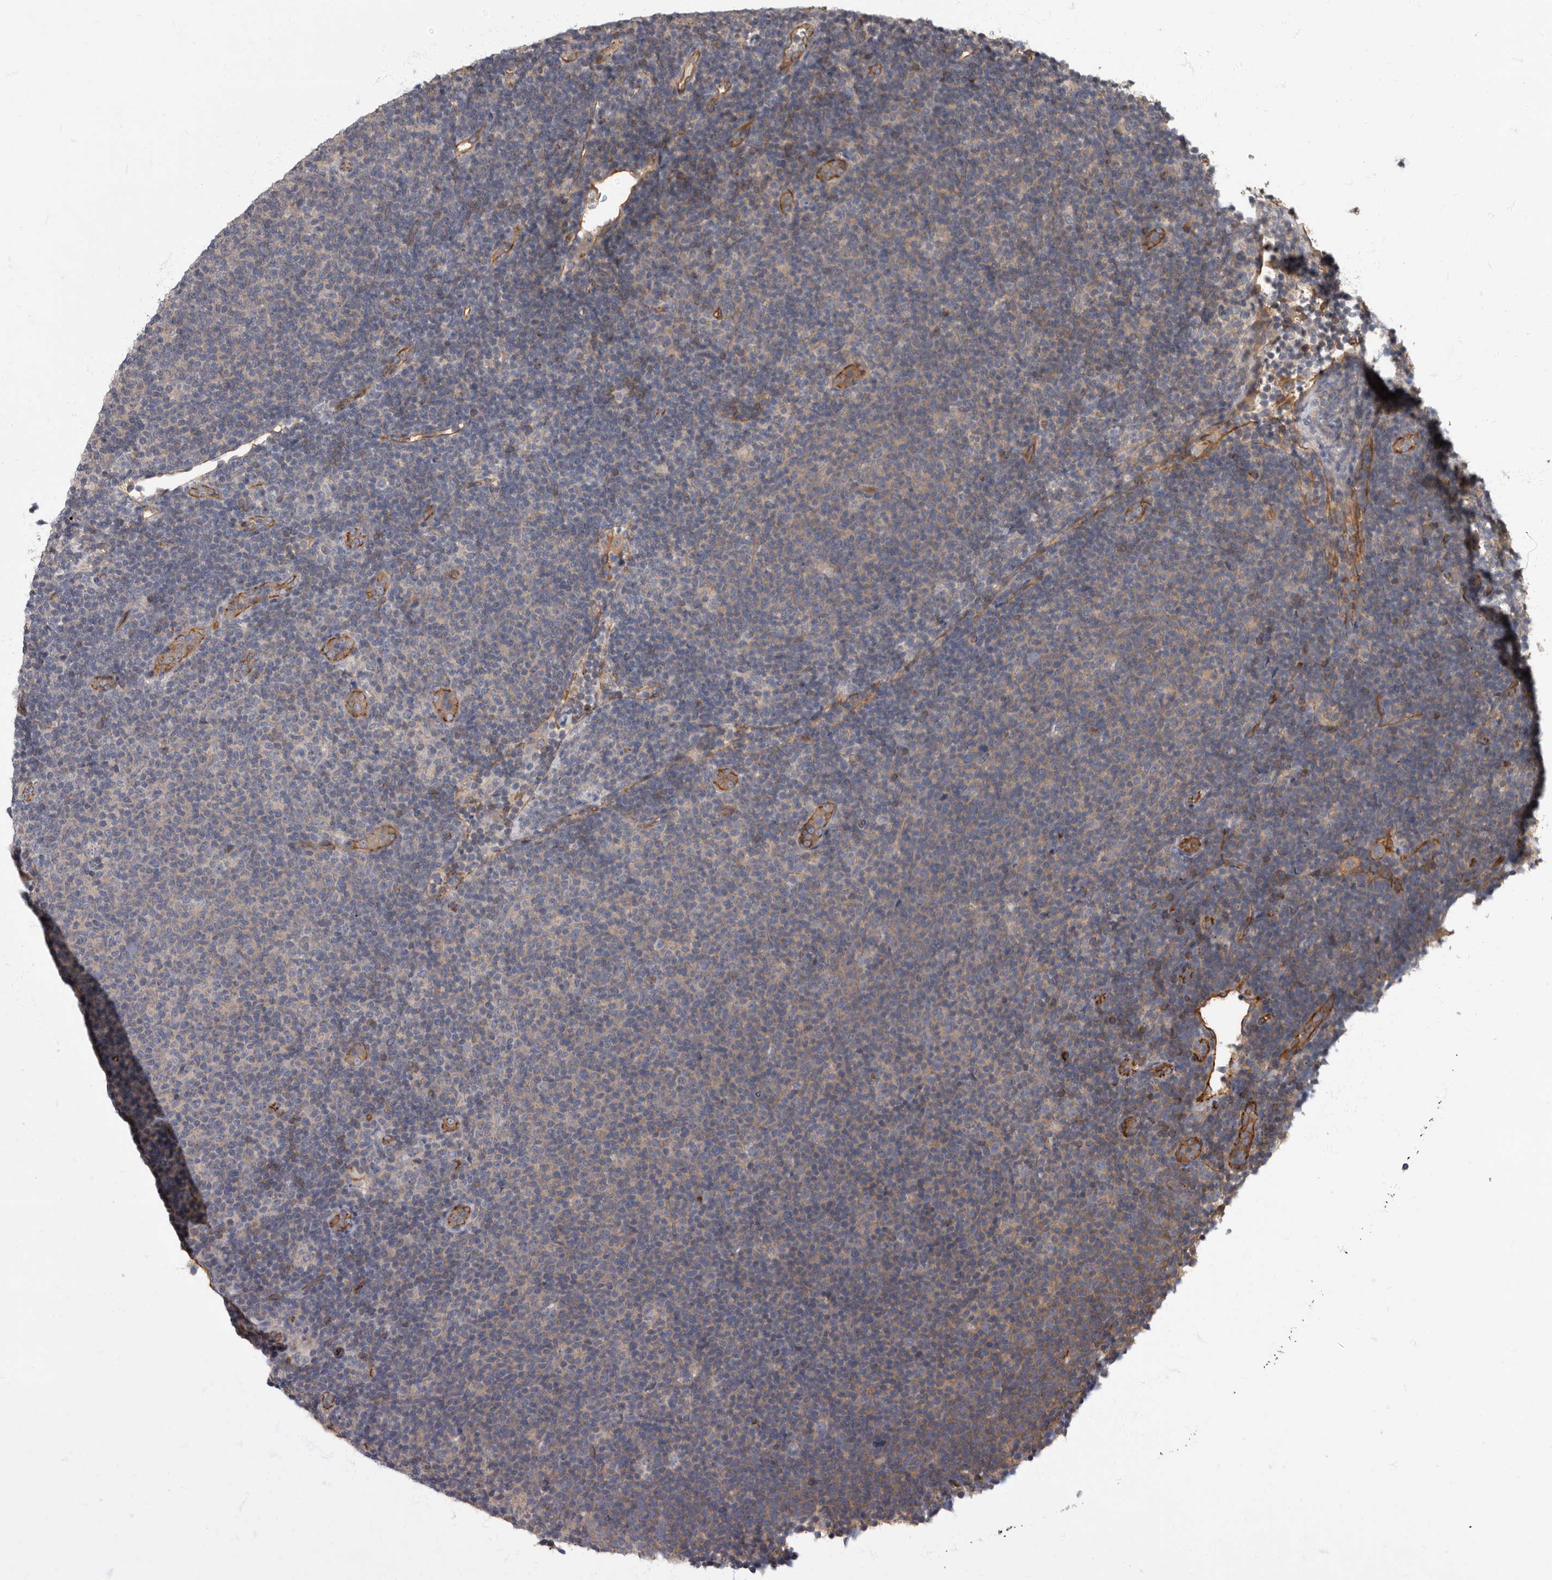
{"staining": {"intensity": "weak", "quantity": "<25%", "location": "cytoplasmic/membranous"}, "tissue": "lymphoma", "cell_type": "Tumor cells", "image_type": "cancer", "snomed": [{"axis": "morphology", "description": "Malignant lymphoma, non-Hodgkin's type, Low grade"}, {"axis": "topography", "description": "Lymph node"}], "caption": "IHC of human lymphoma exhibits no positivity in tumor cells.", "gene": "PDK1", "patient": {"sex": "male", "age": 66}}